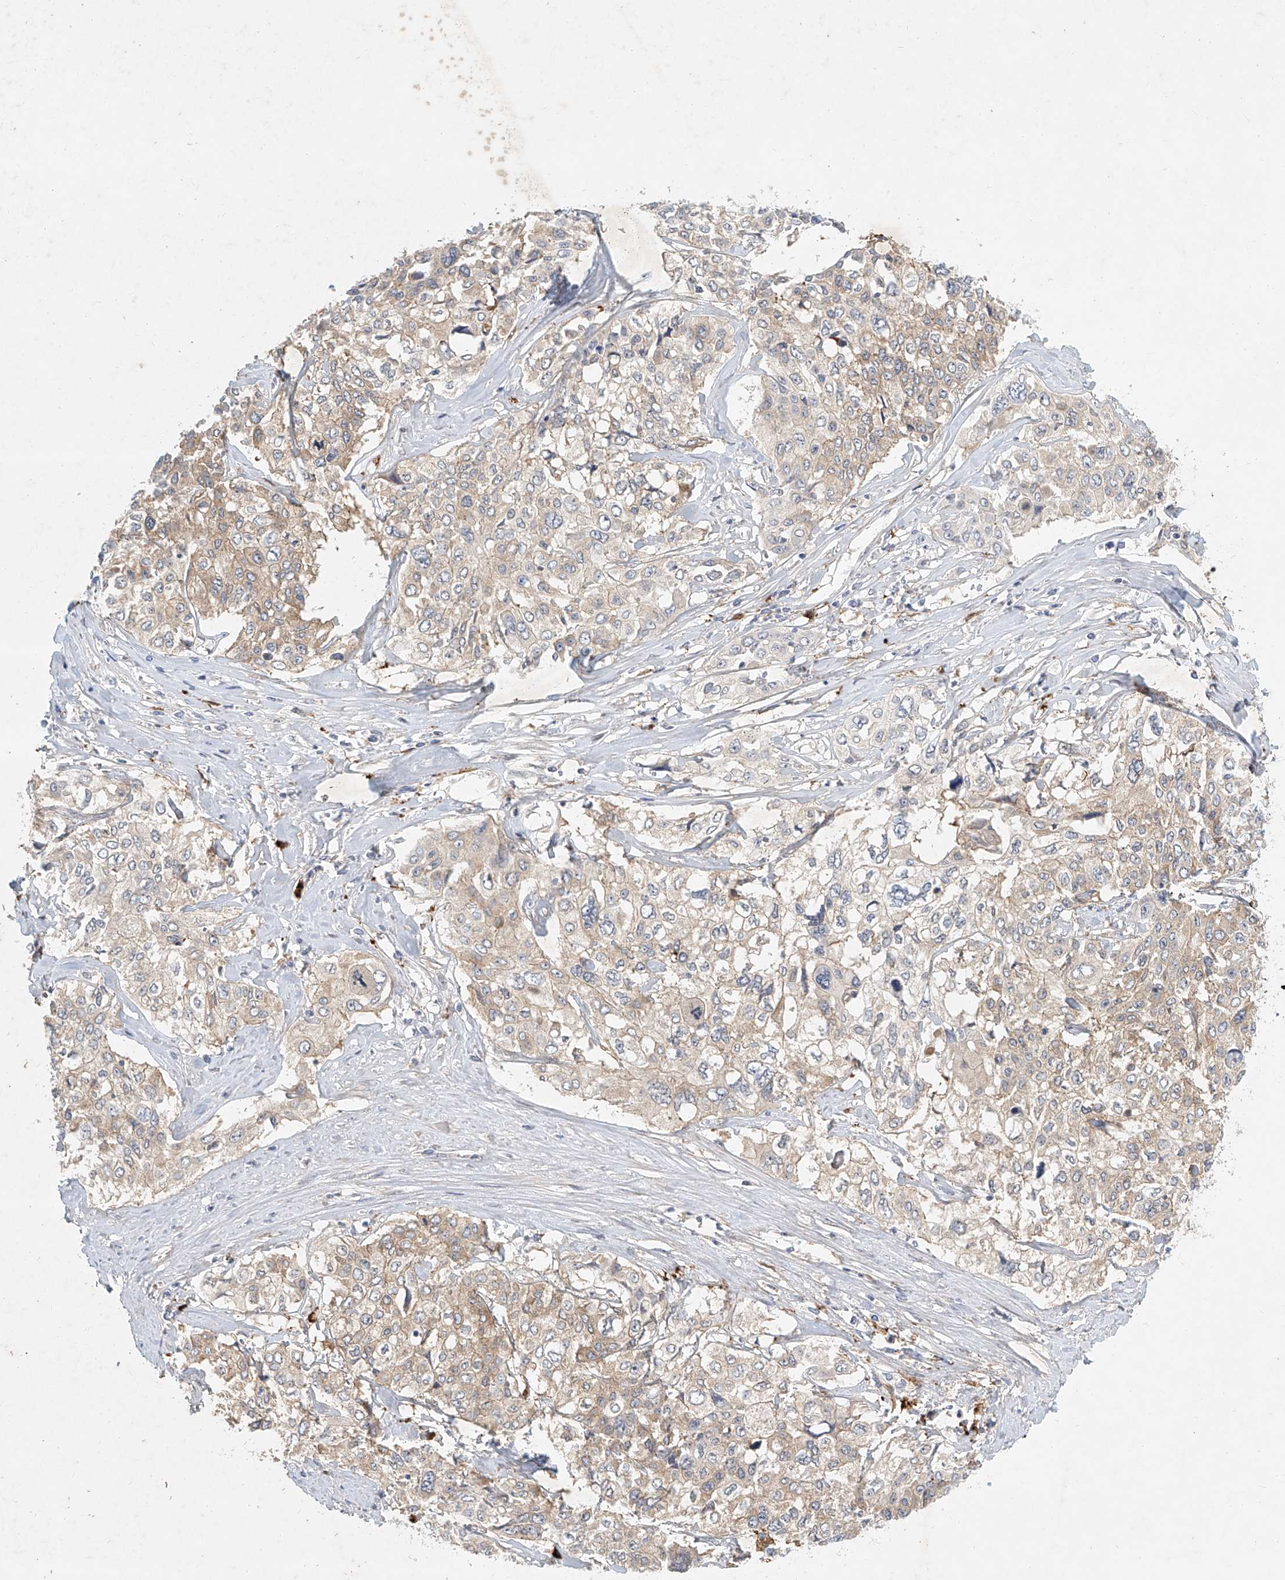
{"staining": {"intensity": "moderate", "quantity": "25%-75%", "location": "cytoplasmic/membranous"}, "tissue": "cervical cancer", "cell_type": "Tumor cells", "image_type": "cancer", "snomed": [{"axis": "morphology", "description": "Squamous cell carcinoma, NOS"}, {"axis": "topography", "description": "Cervix"}], "caption": "IHC photomicrograph of human cervical squamous cell carcinoma stained for a protein (brown), which exhibits medium levels of moderate cytoplasmic/membranous positivity in approximately 25%-75% of tumor cells.", "gene": "CARMIL1", "patient": {"sex": "female", "age": 31}}